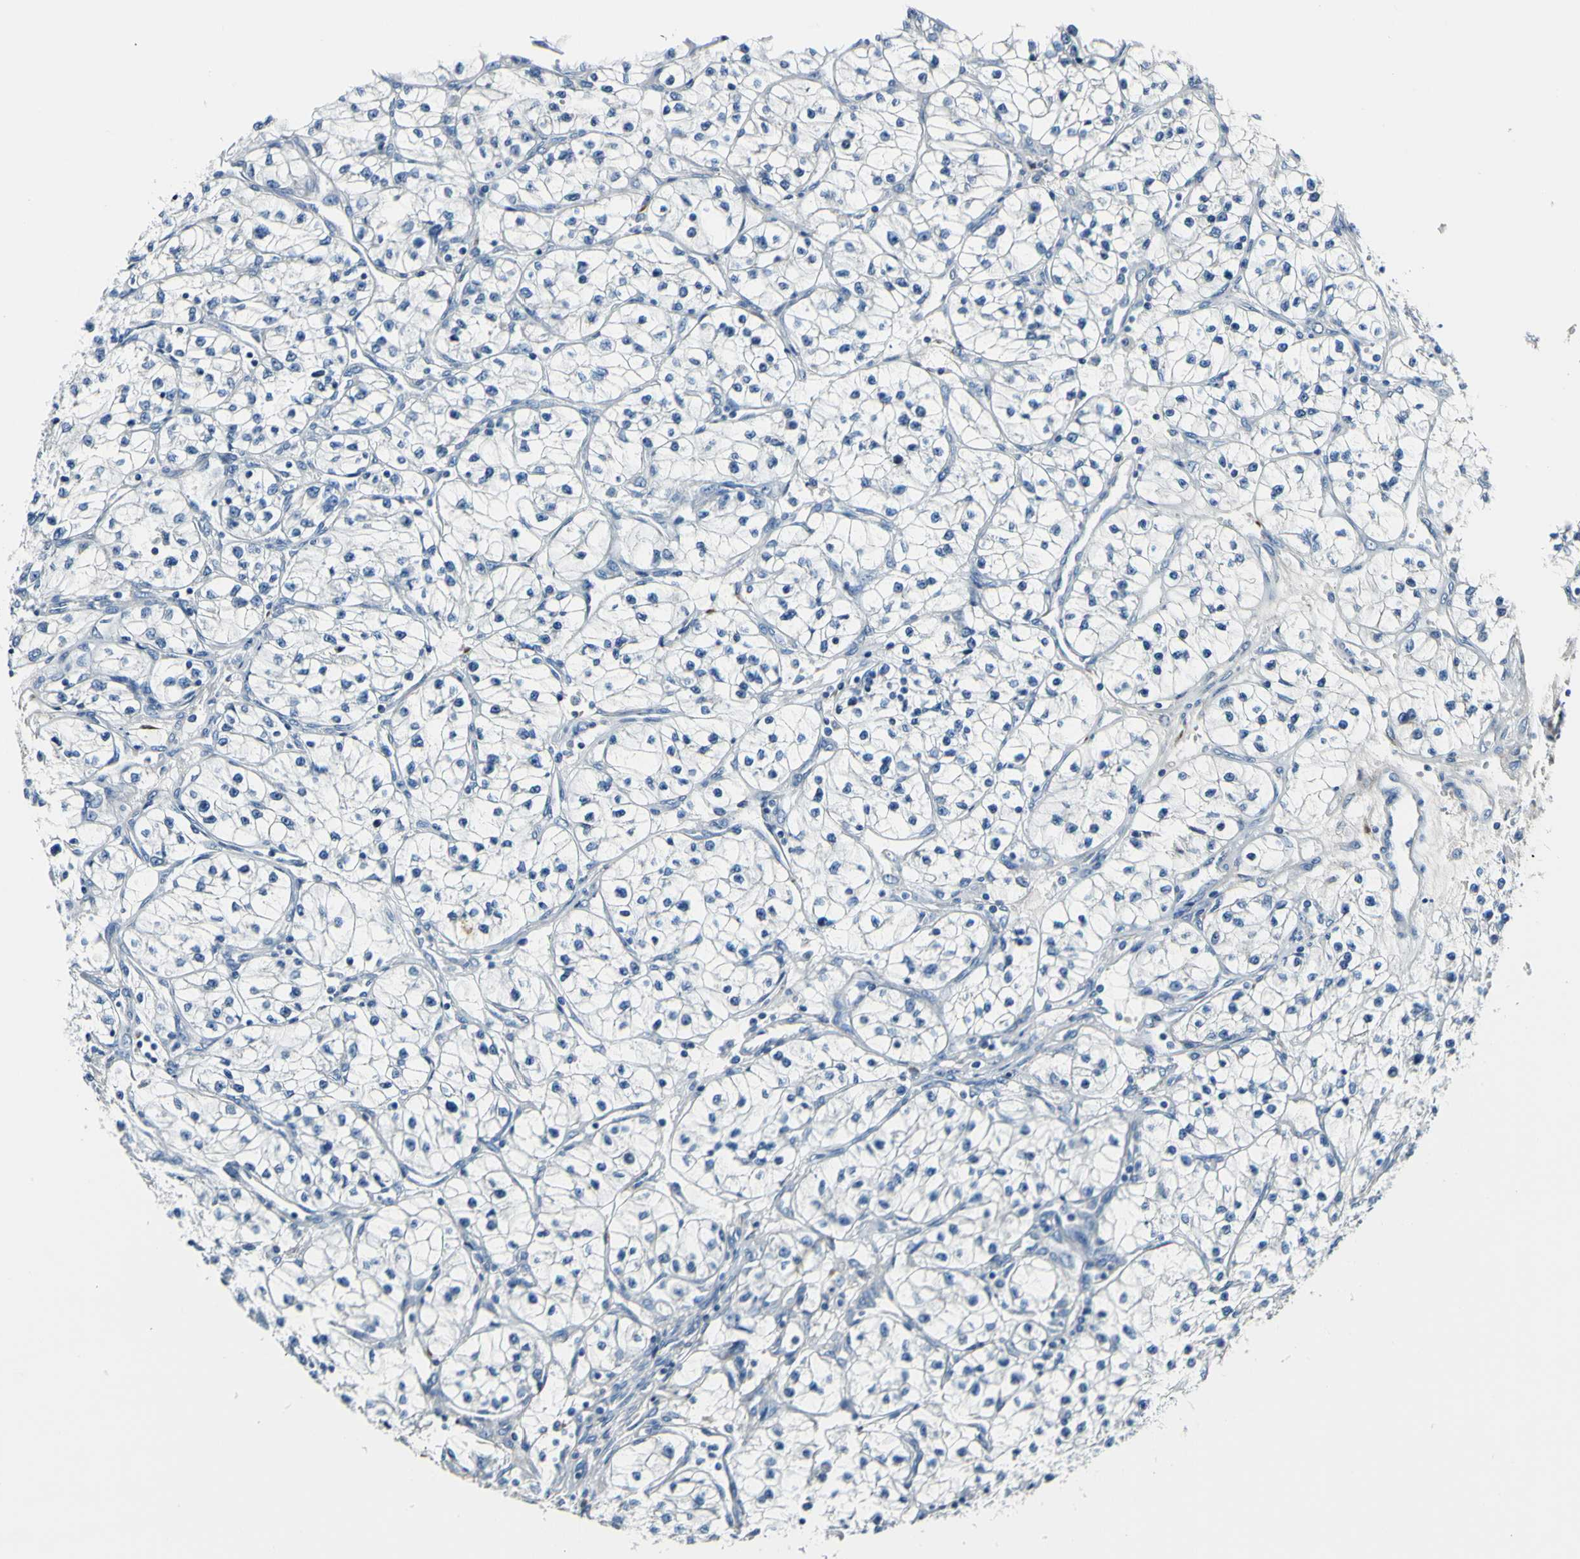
{"staining": {"intensity": "negative", "quantity": "none", "location": "none"}, "tissue": "renal cancer", "cell_type": "Tumor cells", "image_type": "cancer", "snomed": [{"axis": "morphology", "description": "Adenocarcinoma, NOS"}, {"axis": "topography", "description": "Kidney"}], "caption": "Renal cancer (adenocarcinoma) was stained to show a protein in brown. There is no significant staining in tumor cells.", "gene": "COL6A3", "patient": {"sex": "female", "age": 57}}